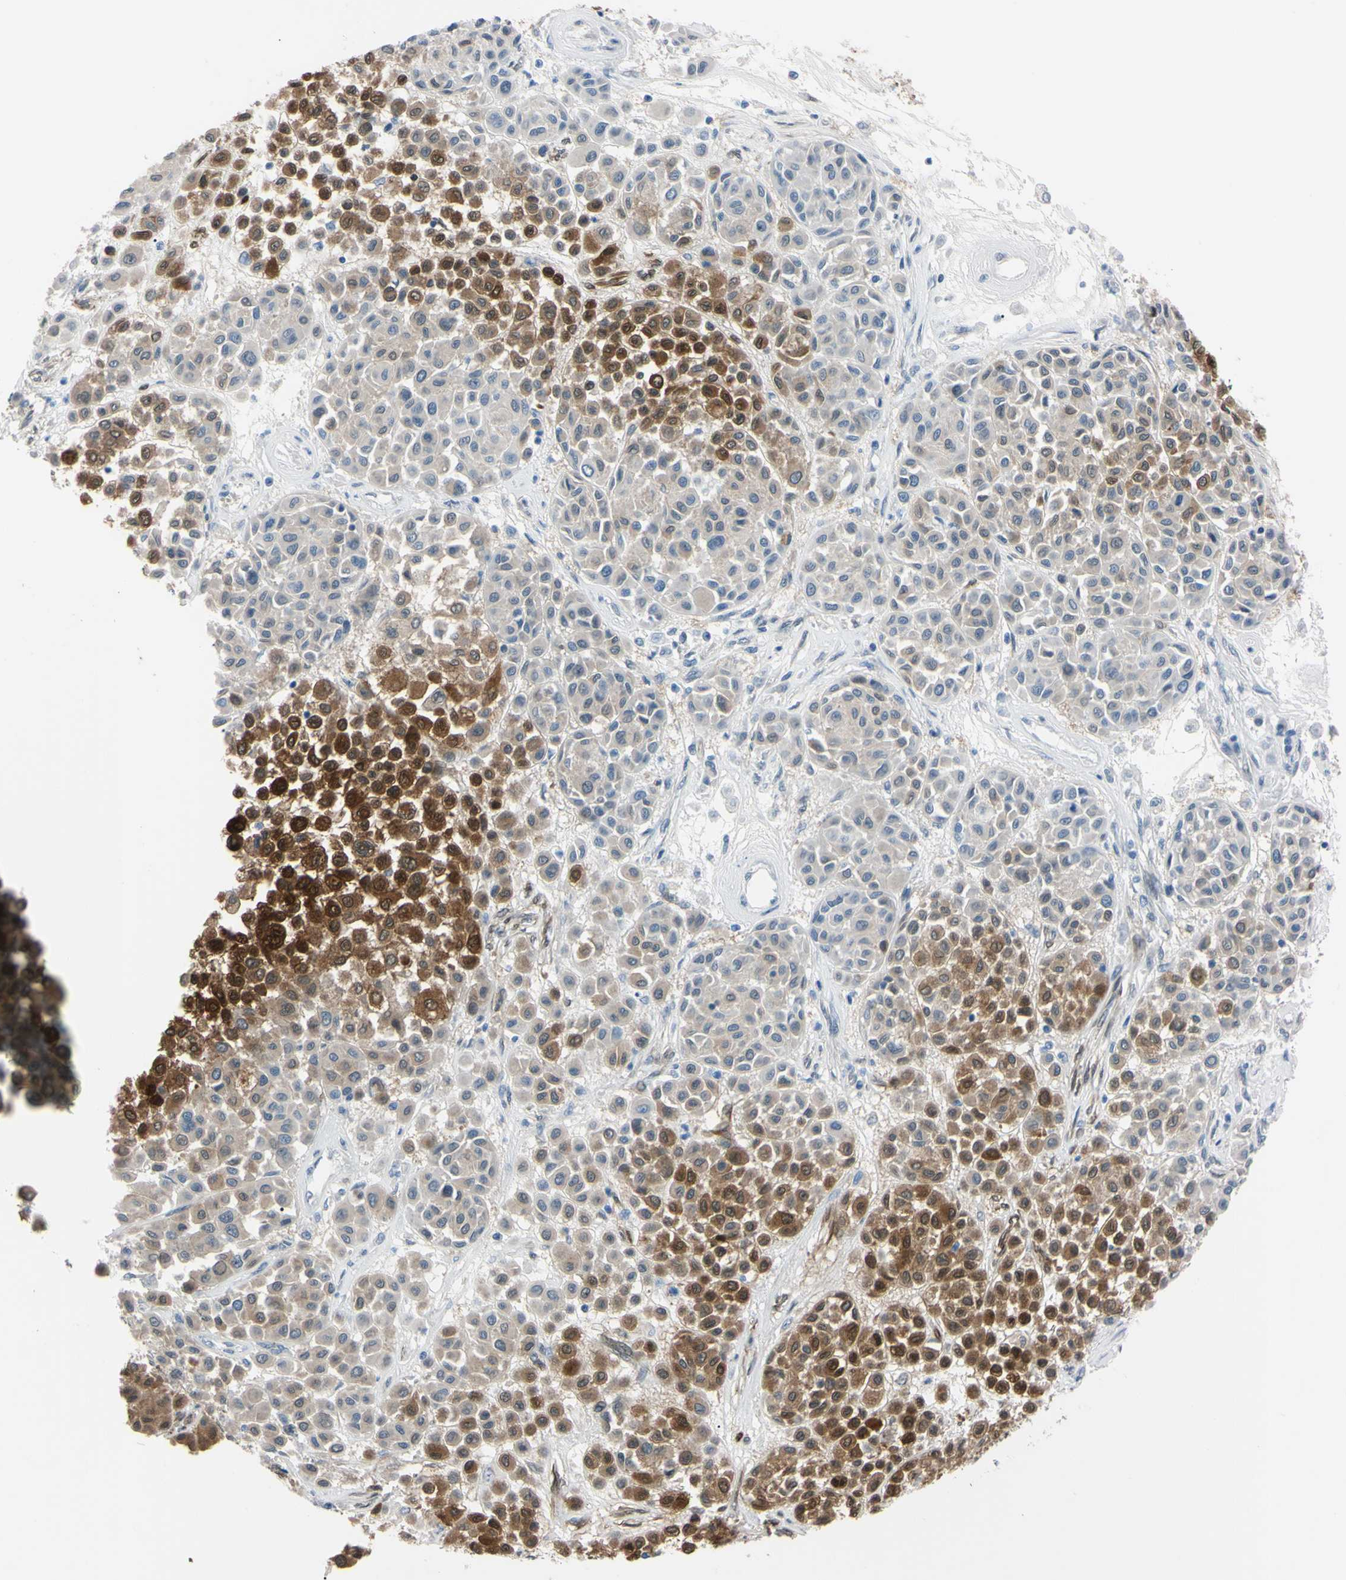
{"staining": {"intensity": "moderate", "quantity": "25%-75%", "location": "cytoplasmic/membranous,nuclear"}, "tissue": "melanoma", "cell_type": "Tumor cells", "image_type": "cancer", "snomed": [{"axis": "morphology", "description": "Malignant melanoma, Metastatic site"}, {"axis": "topography", "description": "Soft tissue"}], "caption": "Immunohistochemical staining of malignant melanoma (metastatic site) shows medium levels of moderate cytoplasmic/membranous and nuclear protein expression in about 25%-75% of tumor cells.", "gene": "NOL3", "patient": {"sex": "male", "age": 41}}